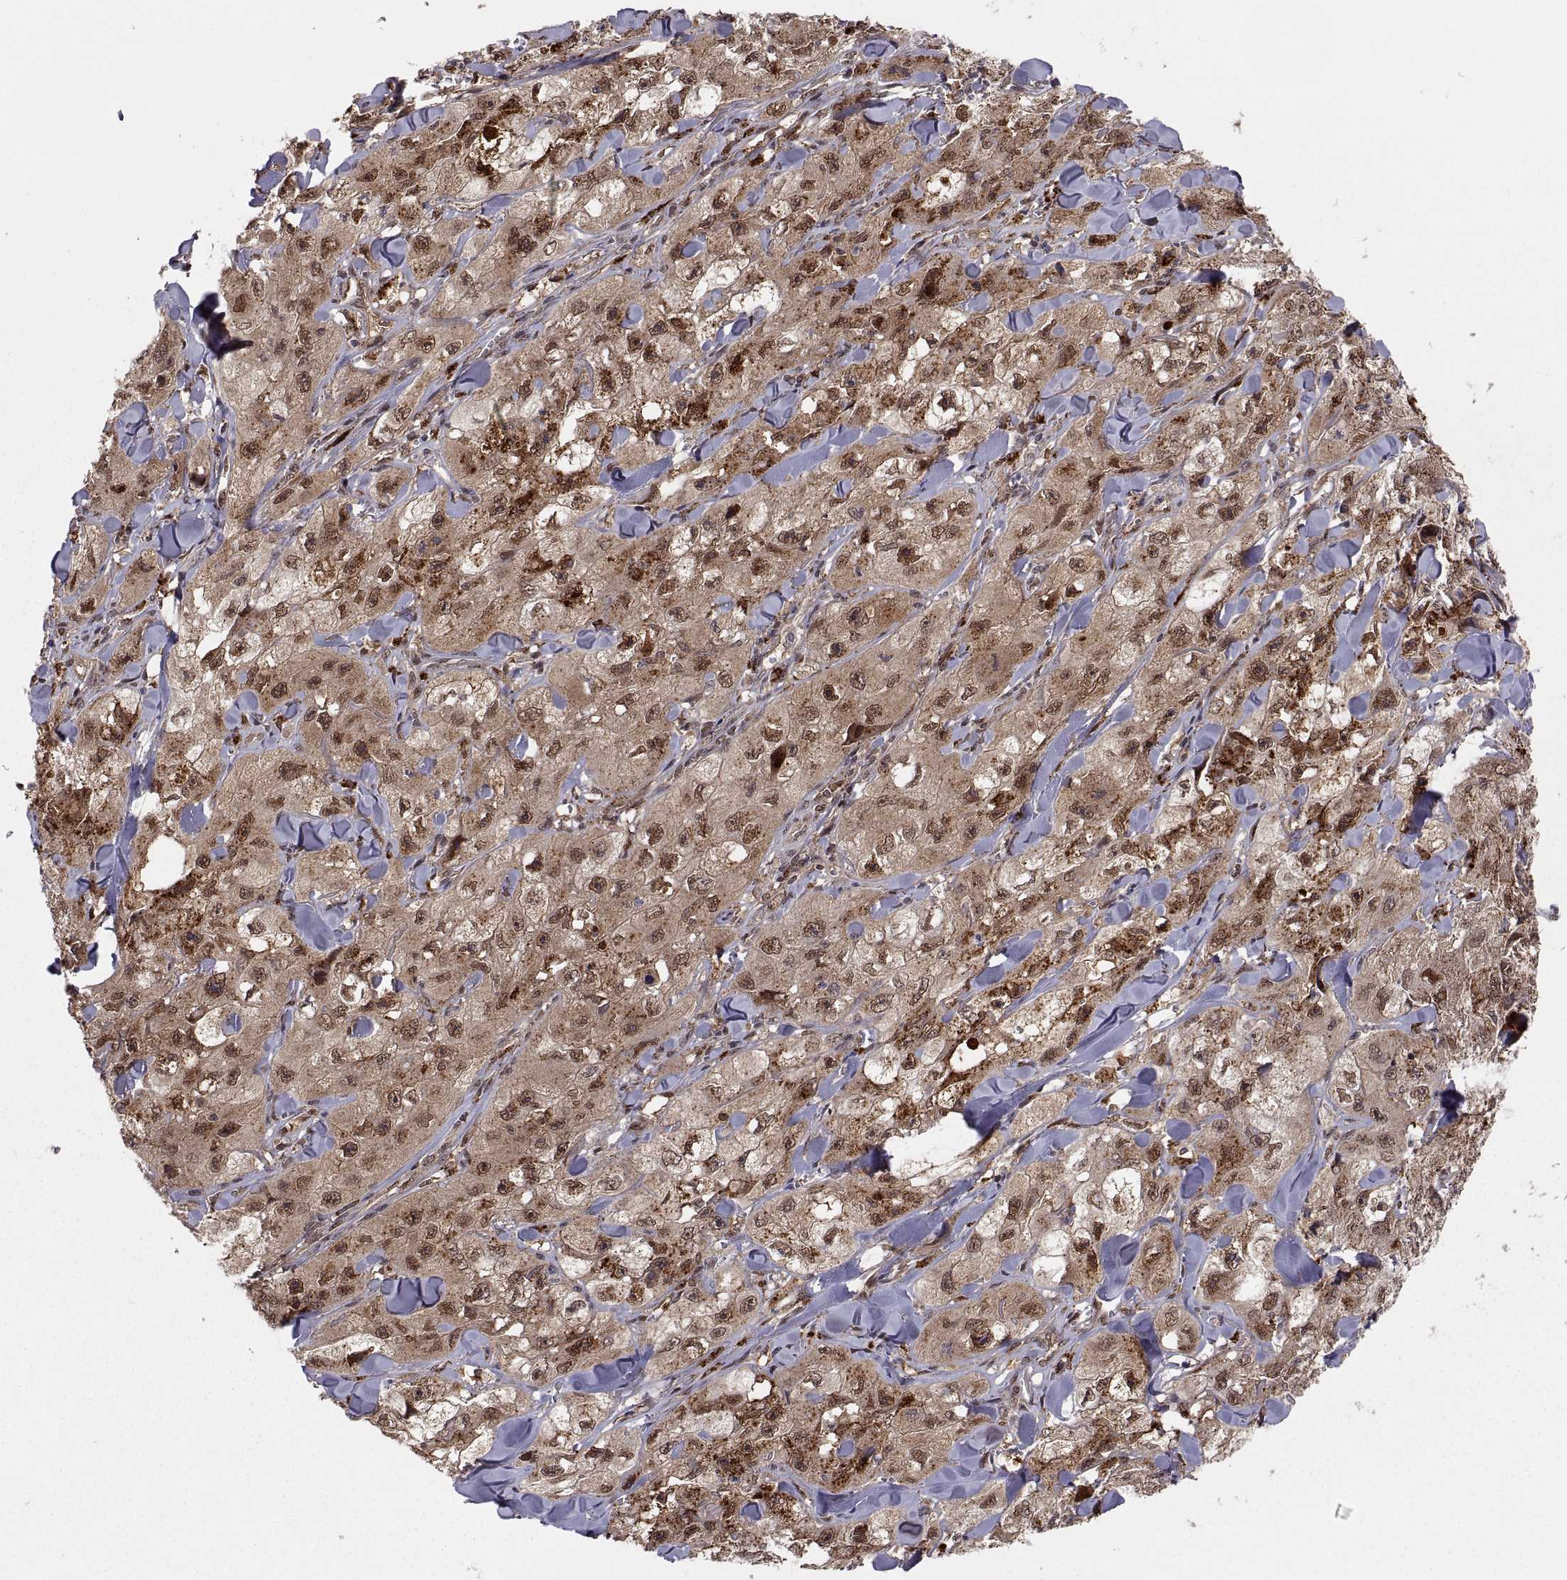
{"staining": {"intensity": "moderate", "quantity": ">75%", "location": "cytoplasmic/membranous,nuclear"}, "tissue": "skin cancer", "cell_type": "Tumor cells", "image_type": "cancer", "snomed": [{"axis": "morphology", "description": "Squamous cell carcinoma, NOS"}, {"axis": "topography", "description": "Skin"}, {"axis": "topography", "description": "Subcutis"}], "caption": "High-power microscopy captured an immunohistochemistry (IHC) micrograph of squamous cell carcinoma (skin), revealing moderate cytoplasmic/membranous and nuclear staining in about >75% of tumor cells. (DAB = brown stain, brightfield microscopy at high magnification).", "gene": "PSMC2", "patient": {"sex": "male", "age": 73}}